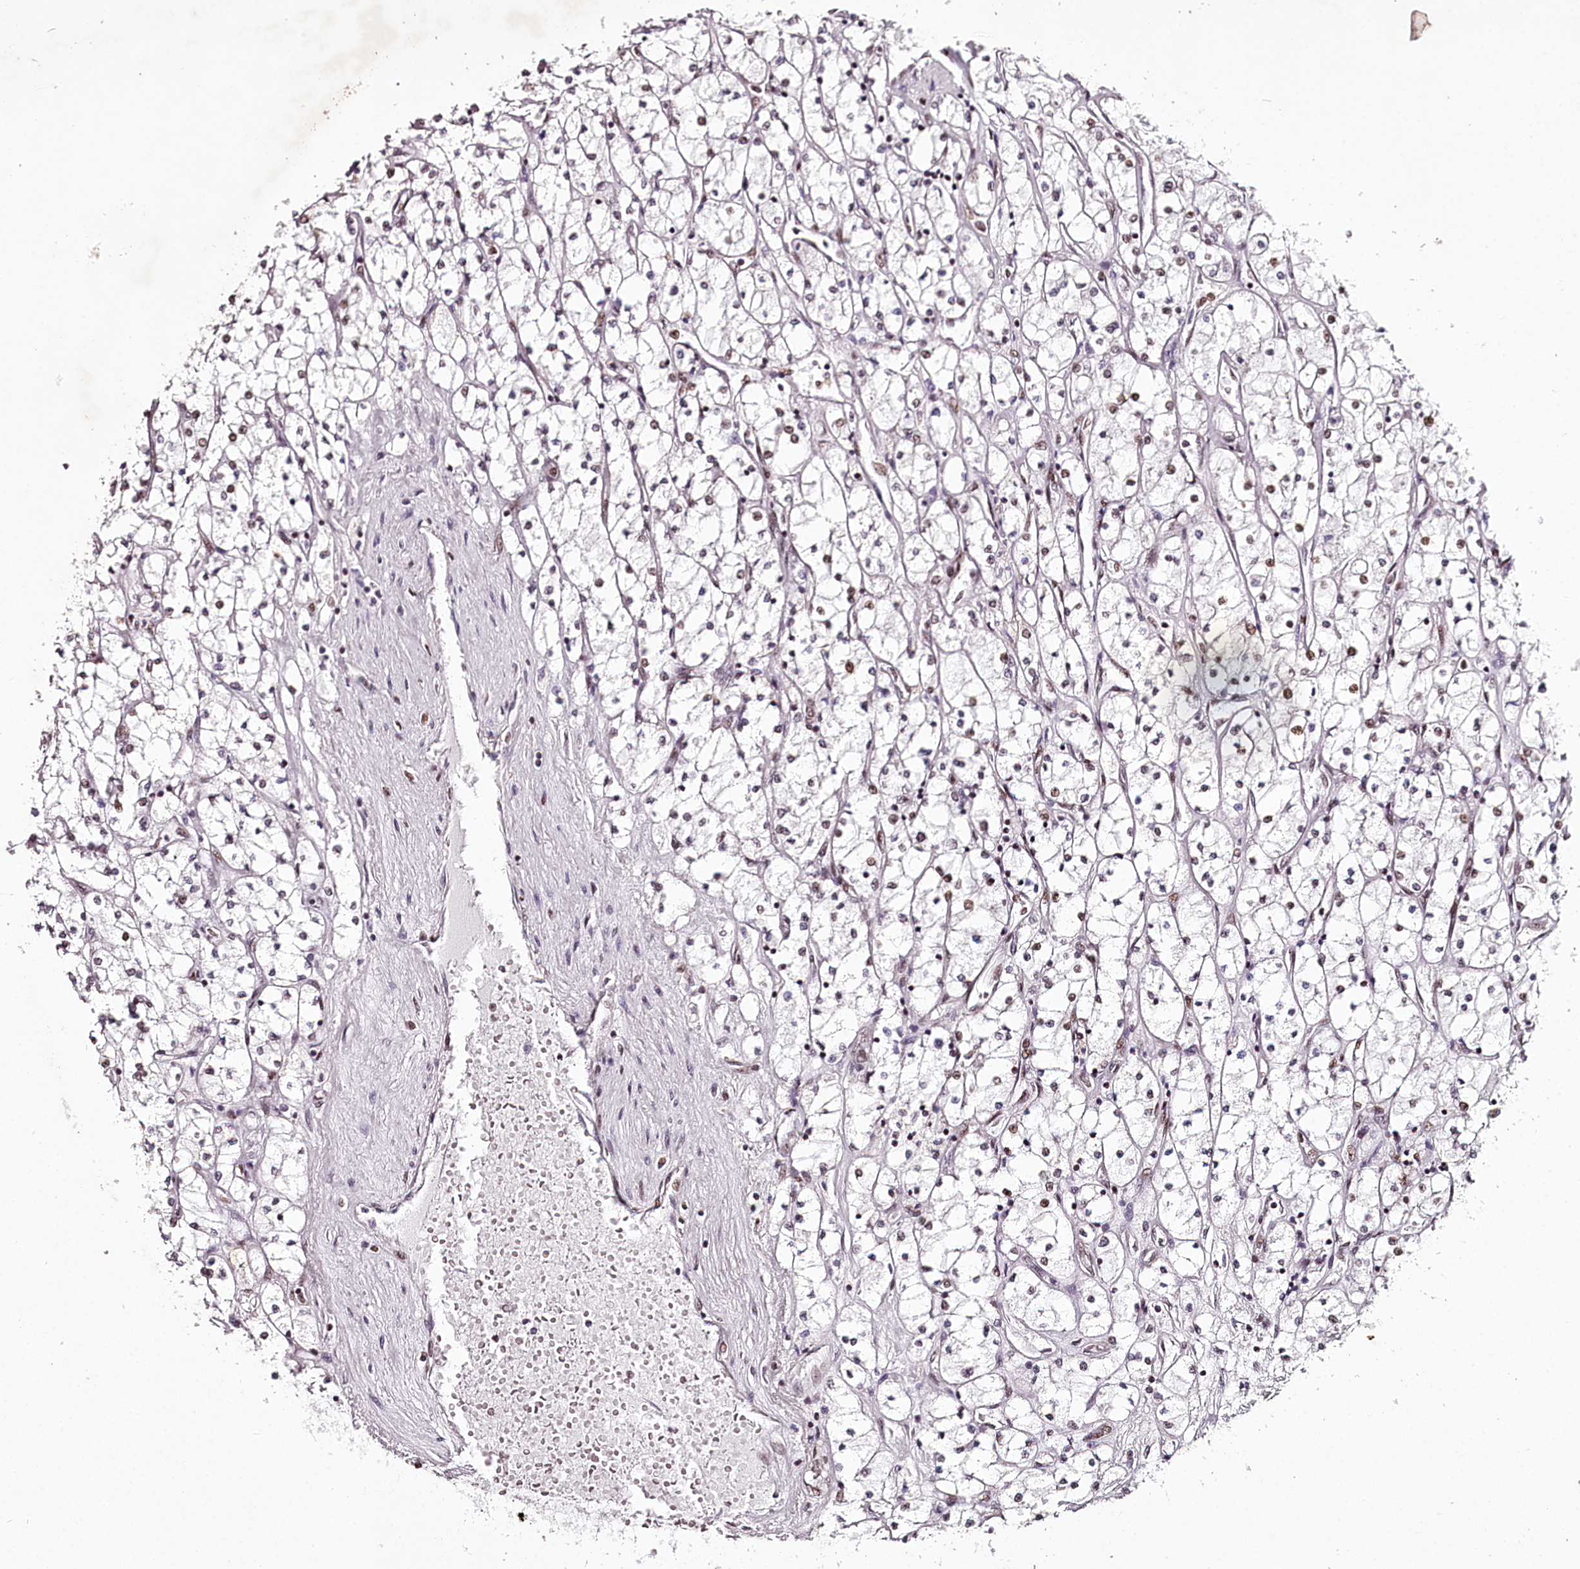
{"staining": {"intensity": "moderate", "quantity": "25%-75%", "location": "nuclear"}, "tissue": "renal cancer", "cell_type": "Tumor cells", "image_type": "cancer", "snomed": [{"axis": "morphology", "description": "Adenocarcinoma, NOS"}, {"axis": "topography", "description": "Kidney"}], "caption": "This is an image of immunohistochemistry (IHC) staining of adenocarcinoma (renal), which shows moderate expression in the nuclear of tumor cells.", "gene": "PSPC1", "patient": {"sex": "male", "age": 80}}